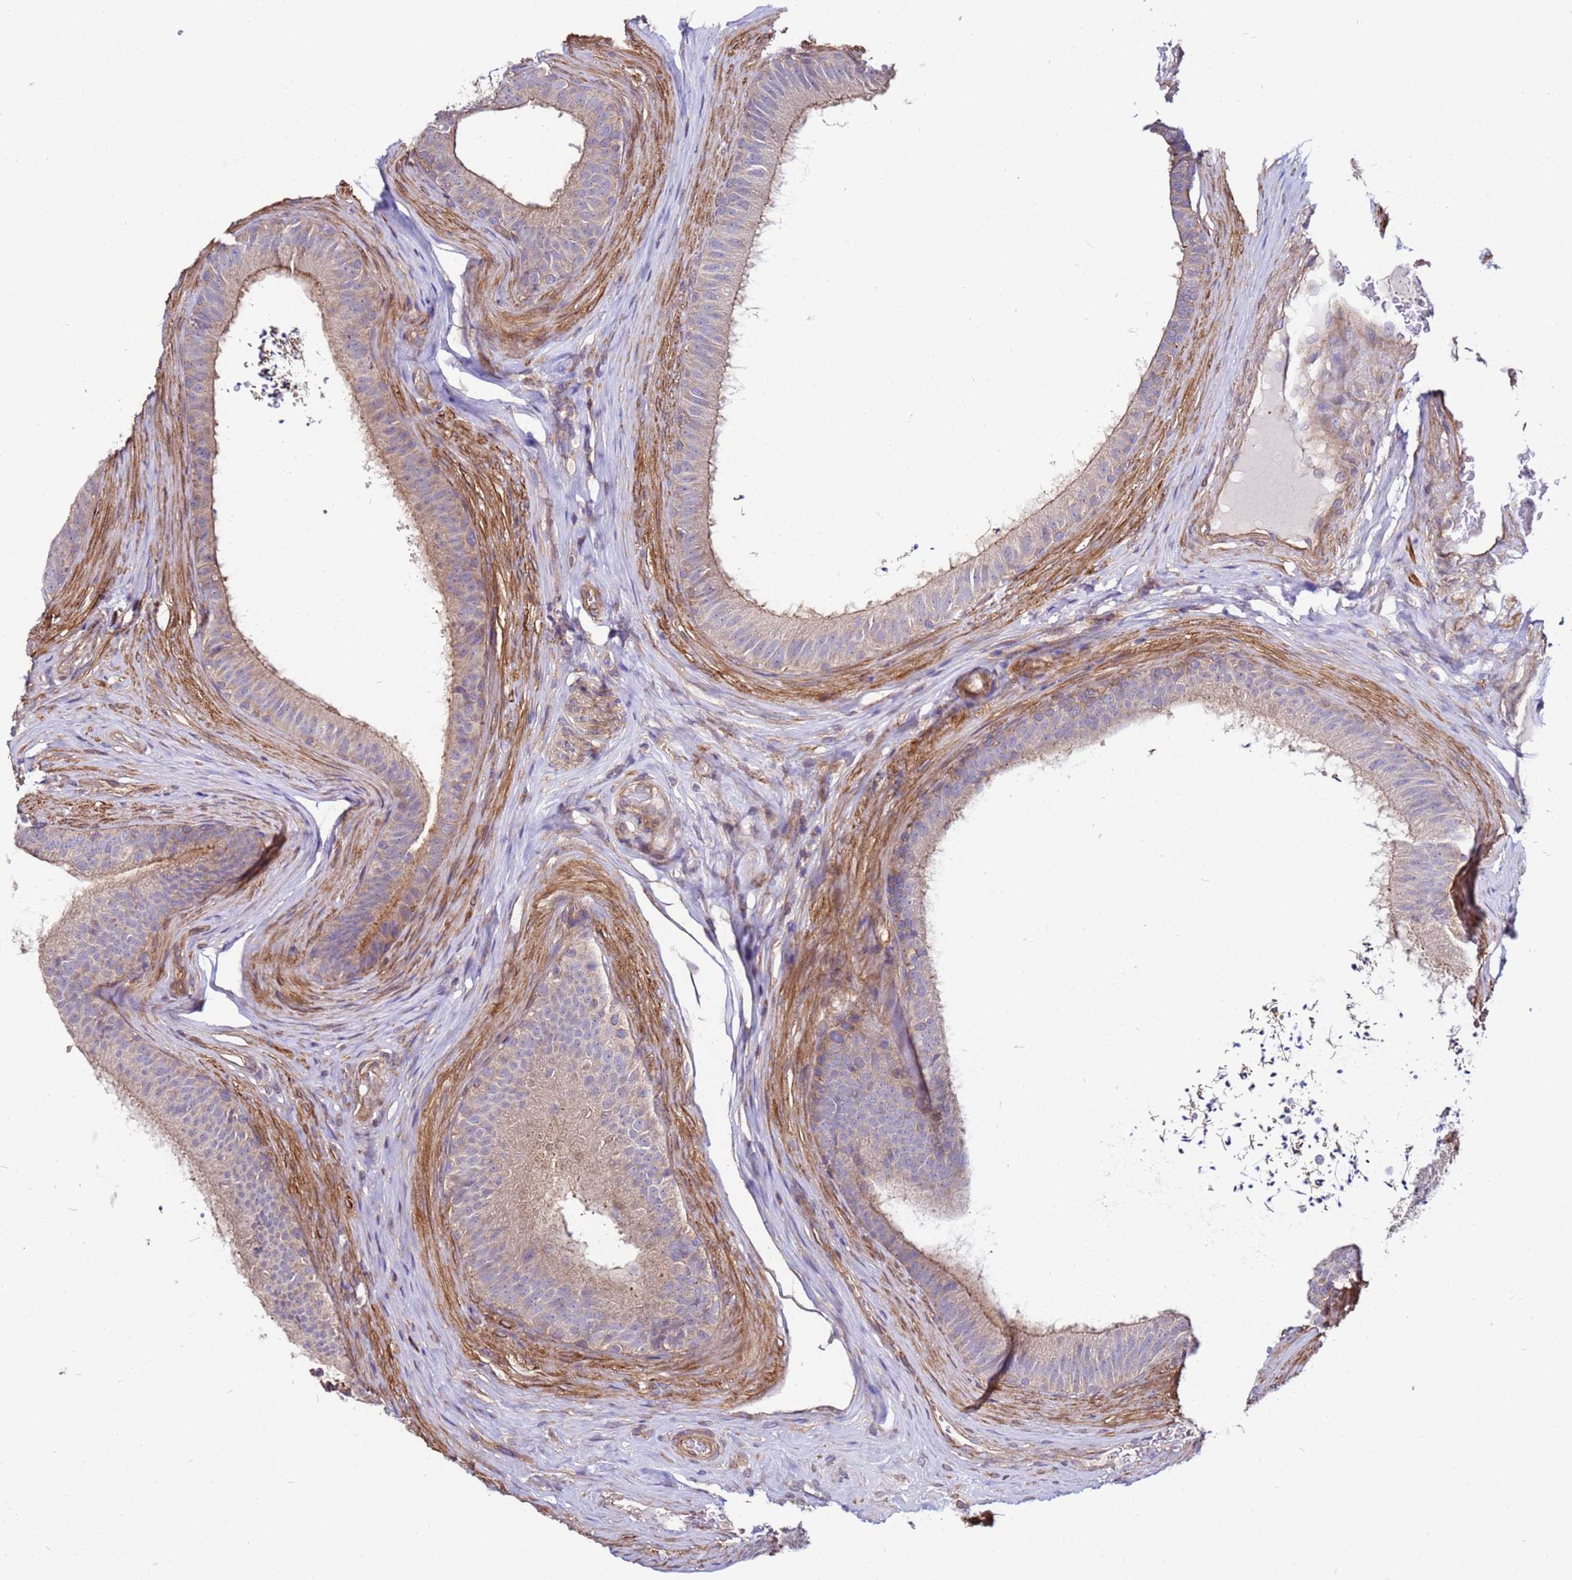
{"staining": {"intensity": "weak", "quantity": ">75%", "location": "cytoplasmic/membranous"}, "tissue": "epididymis", "cell_type": "Glandular cells", "image_type": "normal", "snomed": [{"axis": "morphology", "description": "Normal tissue, NOS"}, {"axis": "topography", "description": "Testis"}, {"axis": "topography", "description": "Epididymis"}], "caption": "Immunohistochemical staining of benign epididymis reveals low levels of weak cytoplasmic/membranous expression in about >75% of glandular cells.", "gene": "STK38L", "patient": {"sex": "male", "age": 41}}